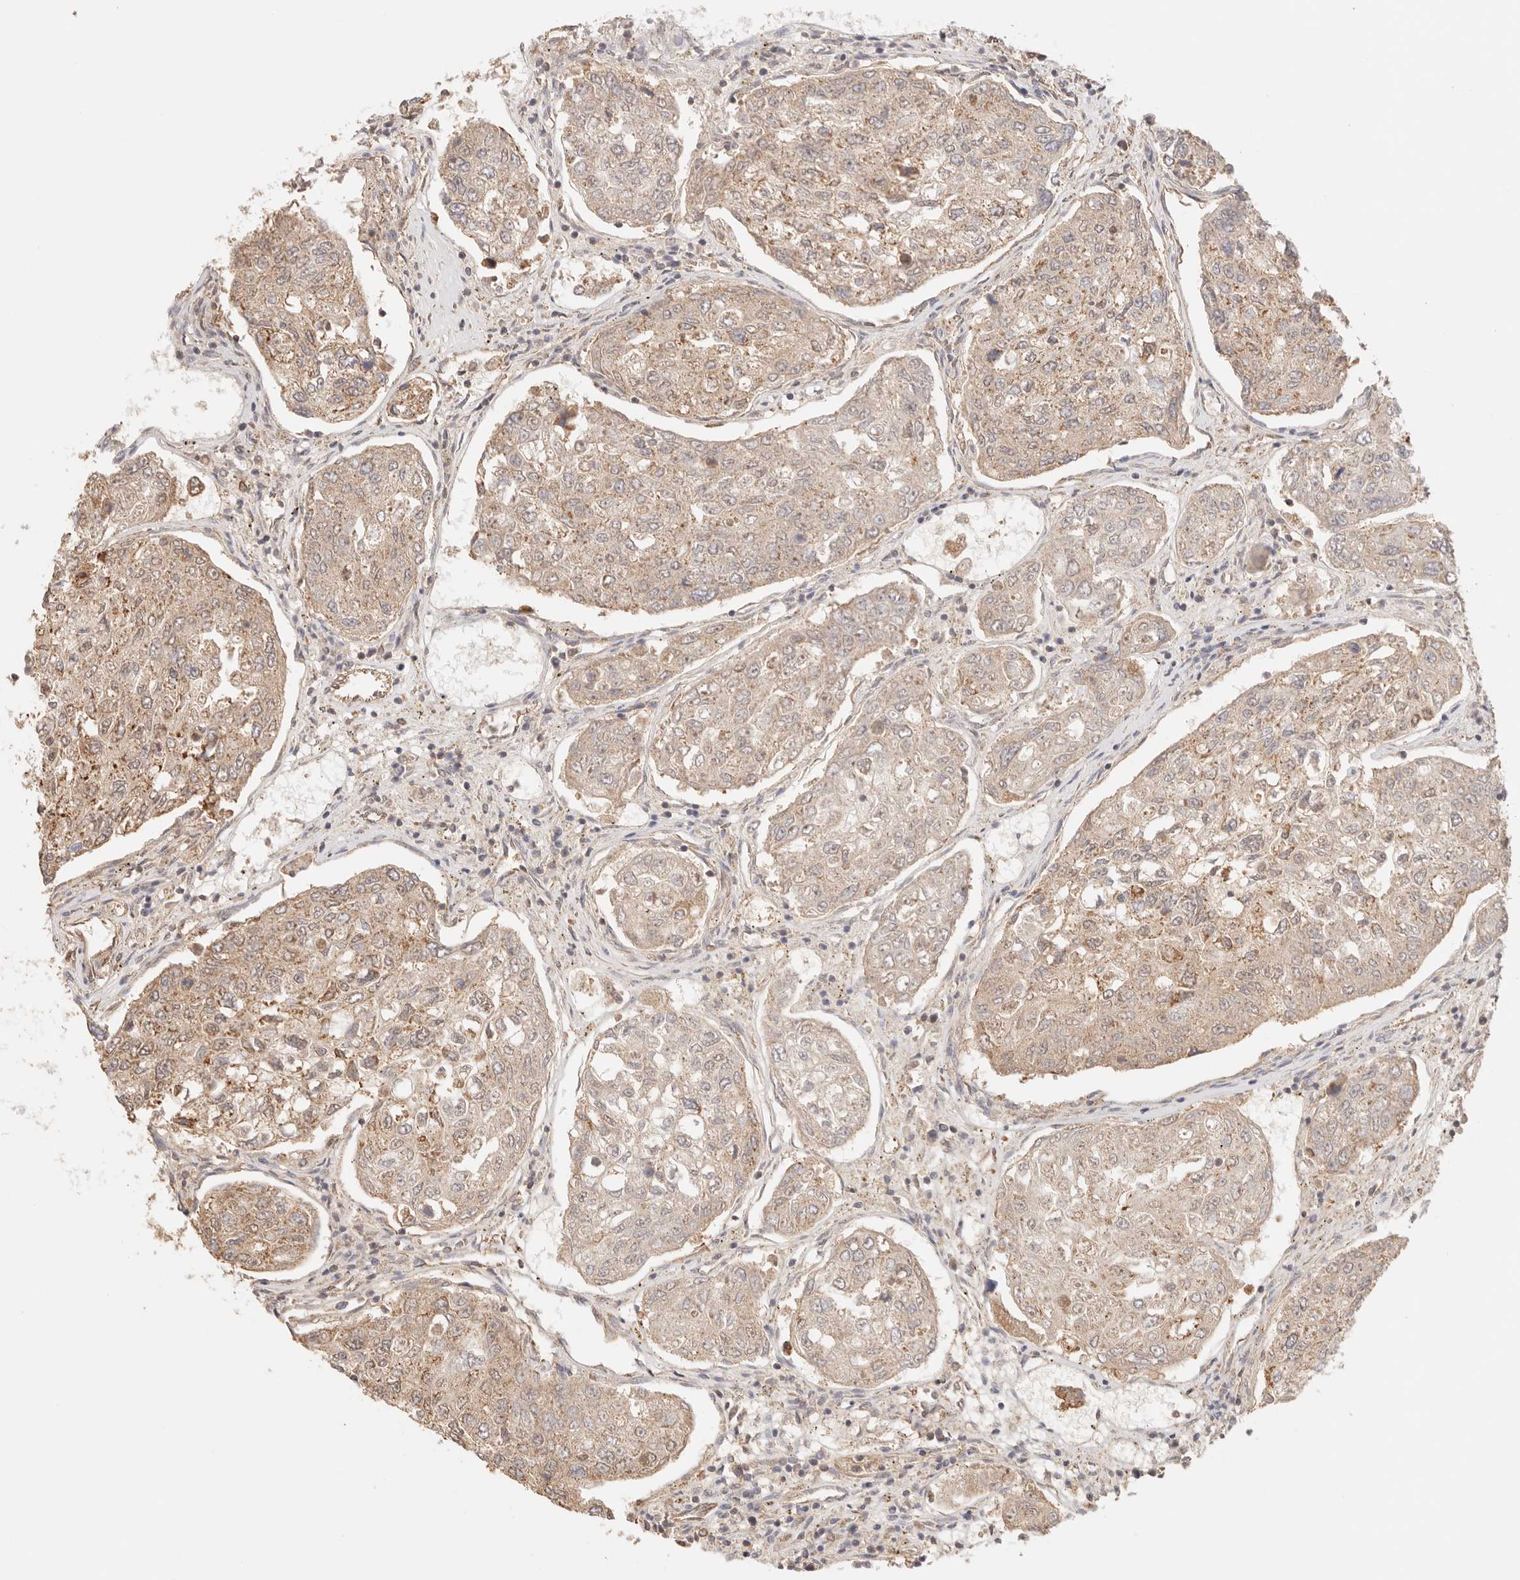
{"staining": {"intensity": "weak", "quantity": "25%-75%", "location": "cytoplasmic/membranous"}, "tissue": "urothelial cancer", "cell_type": "Tumor cells", "image_type": "cancer", "snomed": [{"axis": "morphology", "description": "Urothelial carcinoma, High grade"}, {"axis": "topography", "description": "Lymph node"}, {"axis": "topography", "description": "Urinary bladder"}], "caption": "A brown stain highlights weak cytoplasmic/membranous staining of a protein in human high-grade urothelial carcinoma tumor cells. (Brightfield microscopy of DAB IHC at high magnification).", "gene": "IL1R2", "patient": {"sex": "male", "age": 51}}